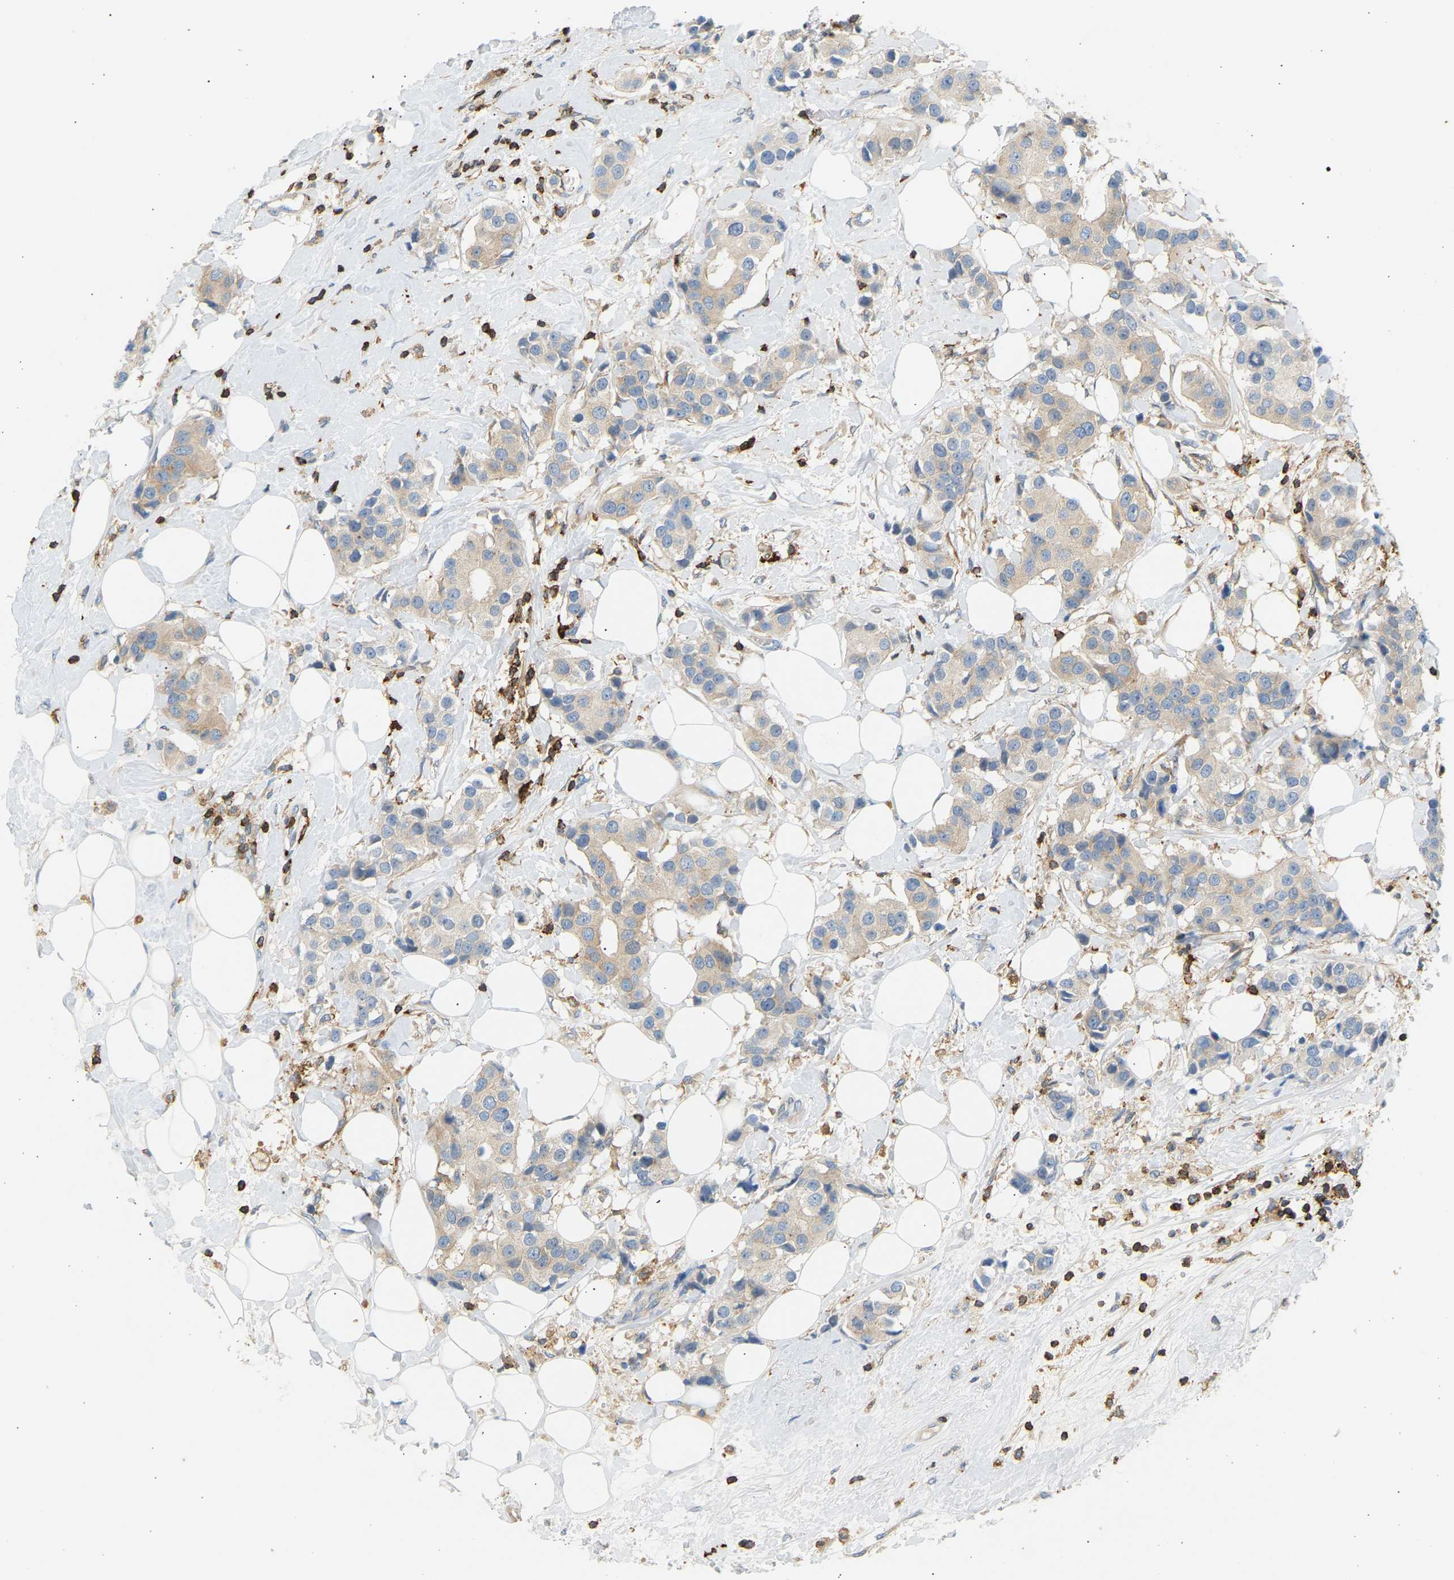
{"staining": {"intensity": "weak", "quantity": ">75%", "location": "cytoplasmic/membranous"}, "tissue": "breast cancer", "cell_type": "Tumor cells", "image_type": "cancer", "snomed": [{"axis": "morphology", "description": "Normal tissue, NOS"}, {"axis": "morphology", "description": "Duct carcinoma"}, {"axis": "topography", "description": "Breast"}], "caption": "Breast cancer stained with a brown dye exhibits weak cytoplasmic/membranous positive staining in about >75% of tumor cells.", "gene": "FNBP1", "patient": {"sex": "female", "age": 39}}